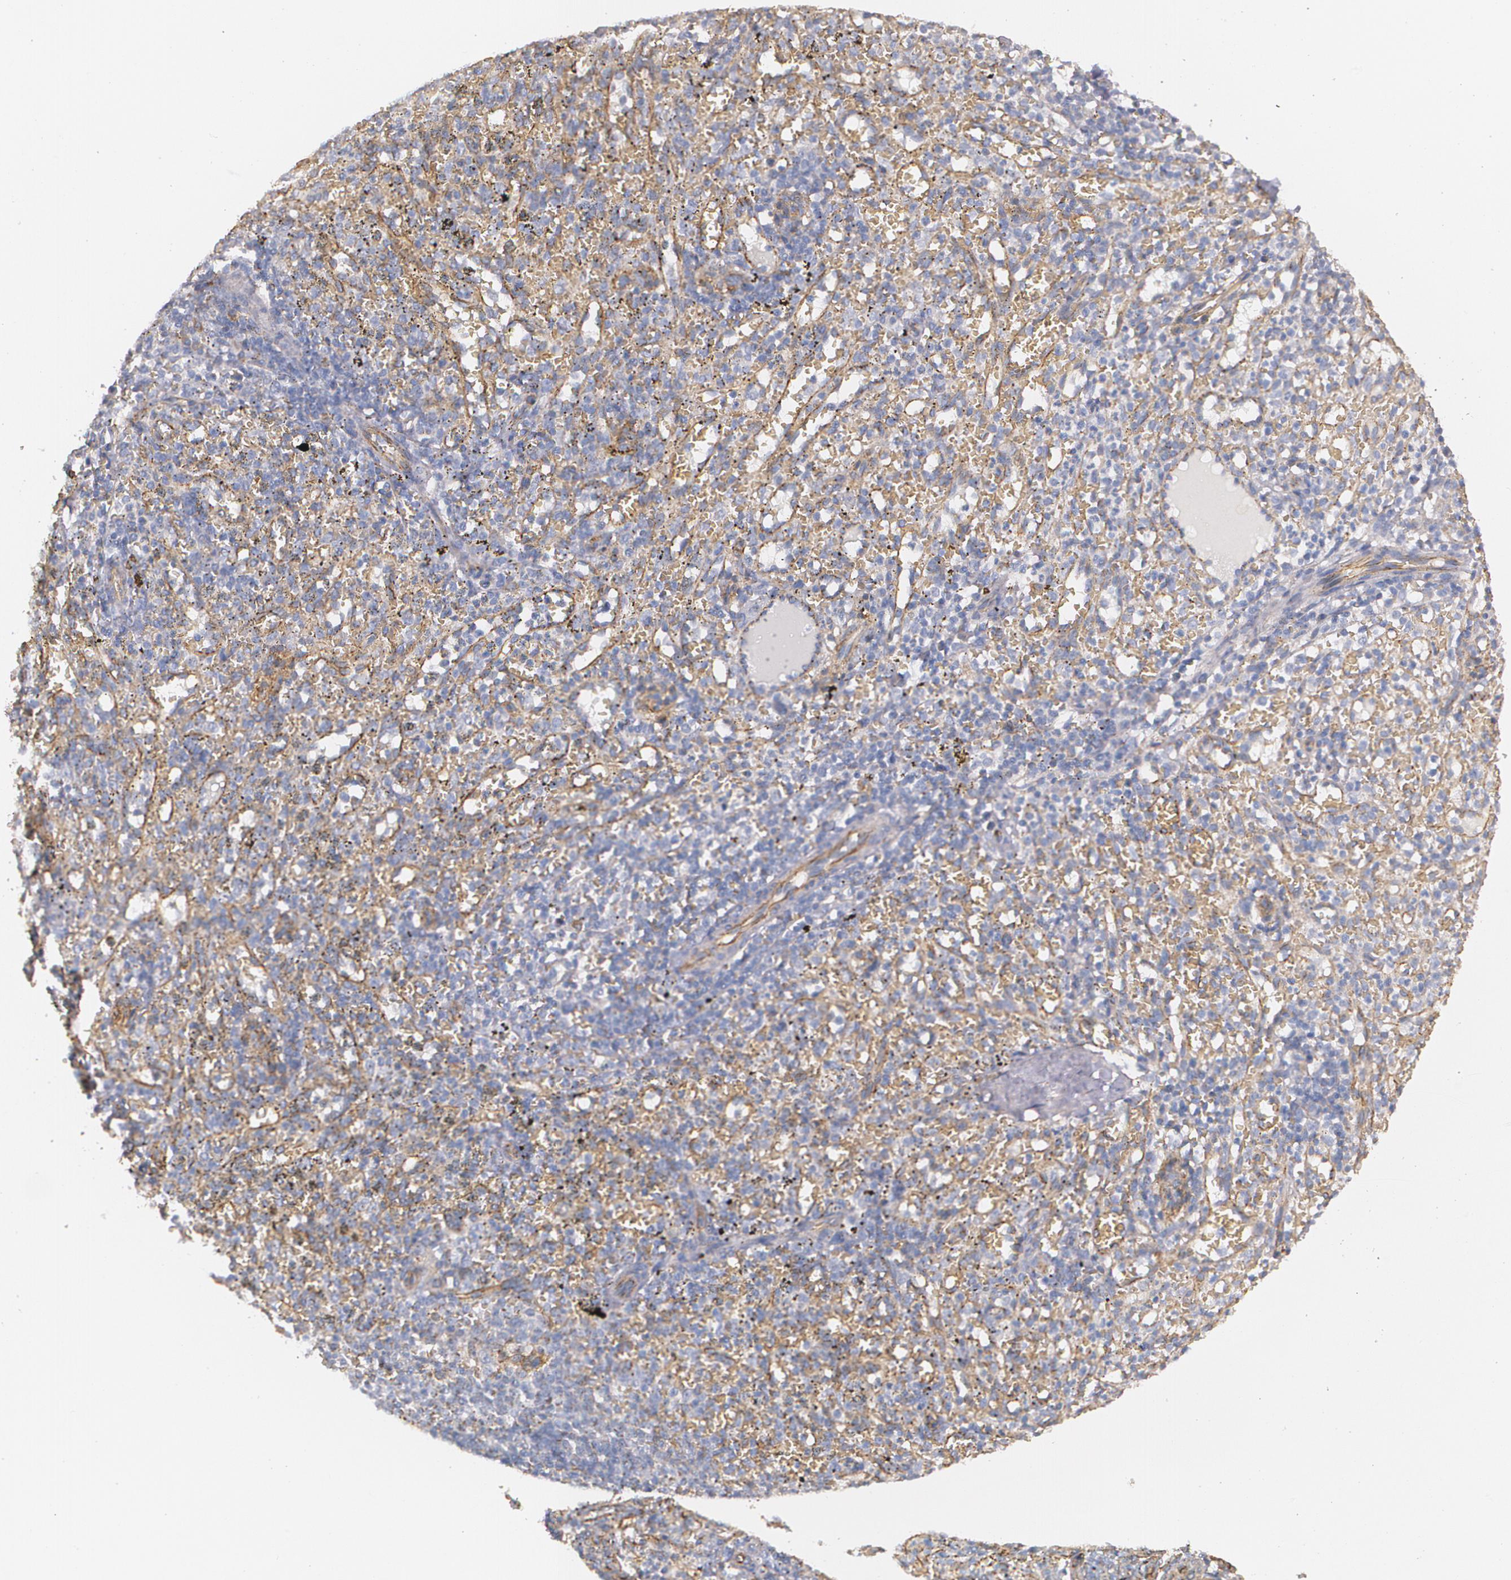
{"staining": {"intensity": "negative", "quantity": "none", "location": "none"}, "tissue": "spleen", "cell_type": "Cells in red pulp", "image_type": "normal", "snomed": [{"axis": "morphology", "description": "Normal tissue, NOS"}, {"axis": "topography", "description": "Spleen"}], "caption": "Micrograph shows no significant protein expression in cells in red pulp of unremarkable spleen.", "gene": "TJP1", "patient": {"sex": "female", "age": 10}}